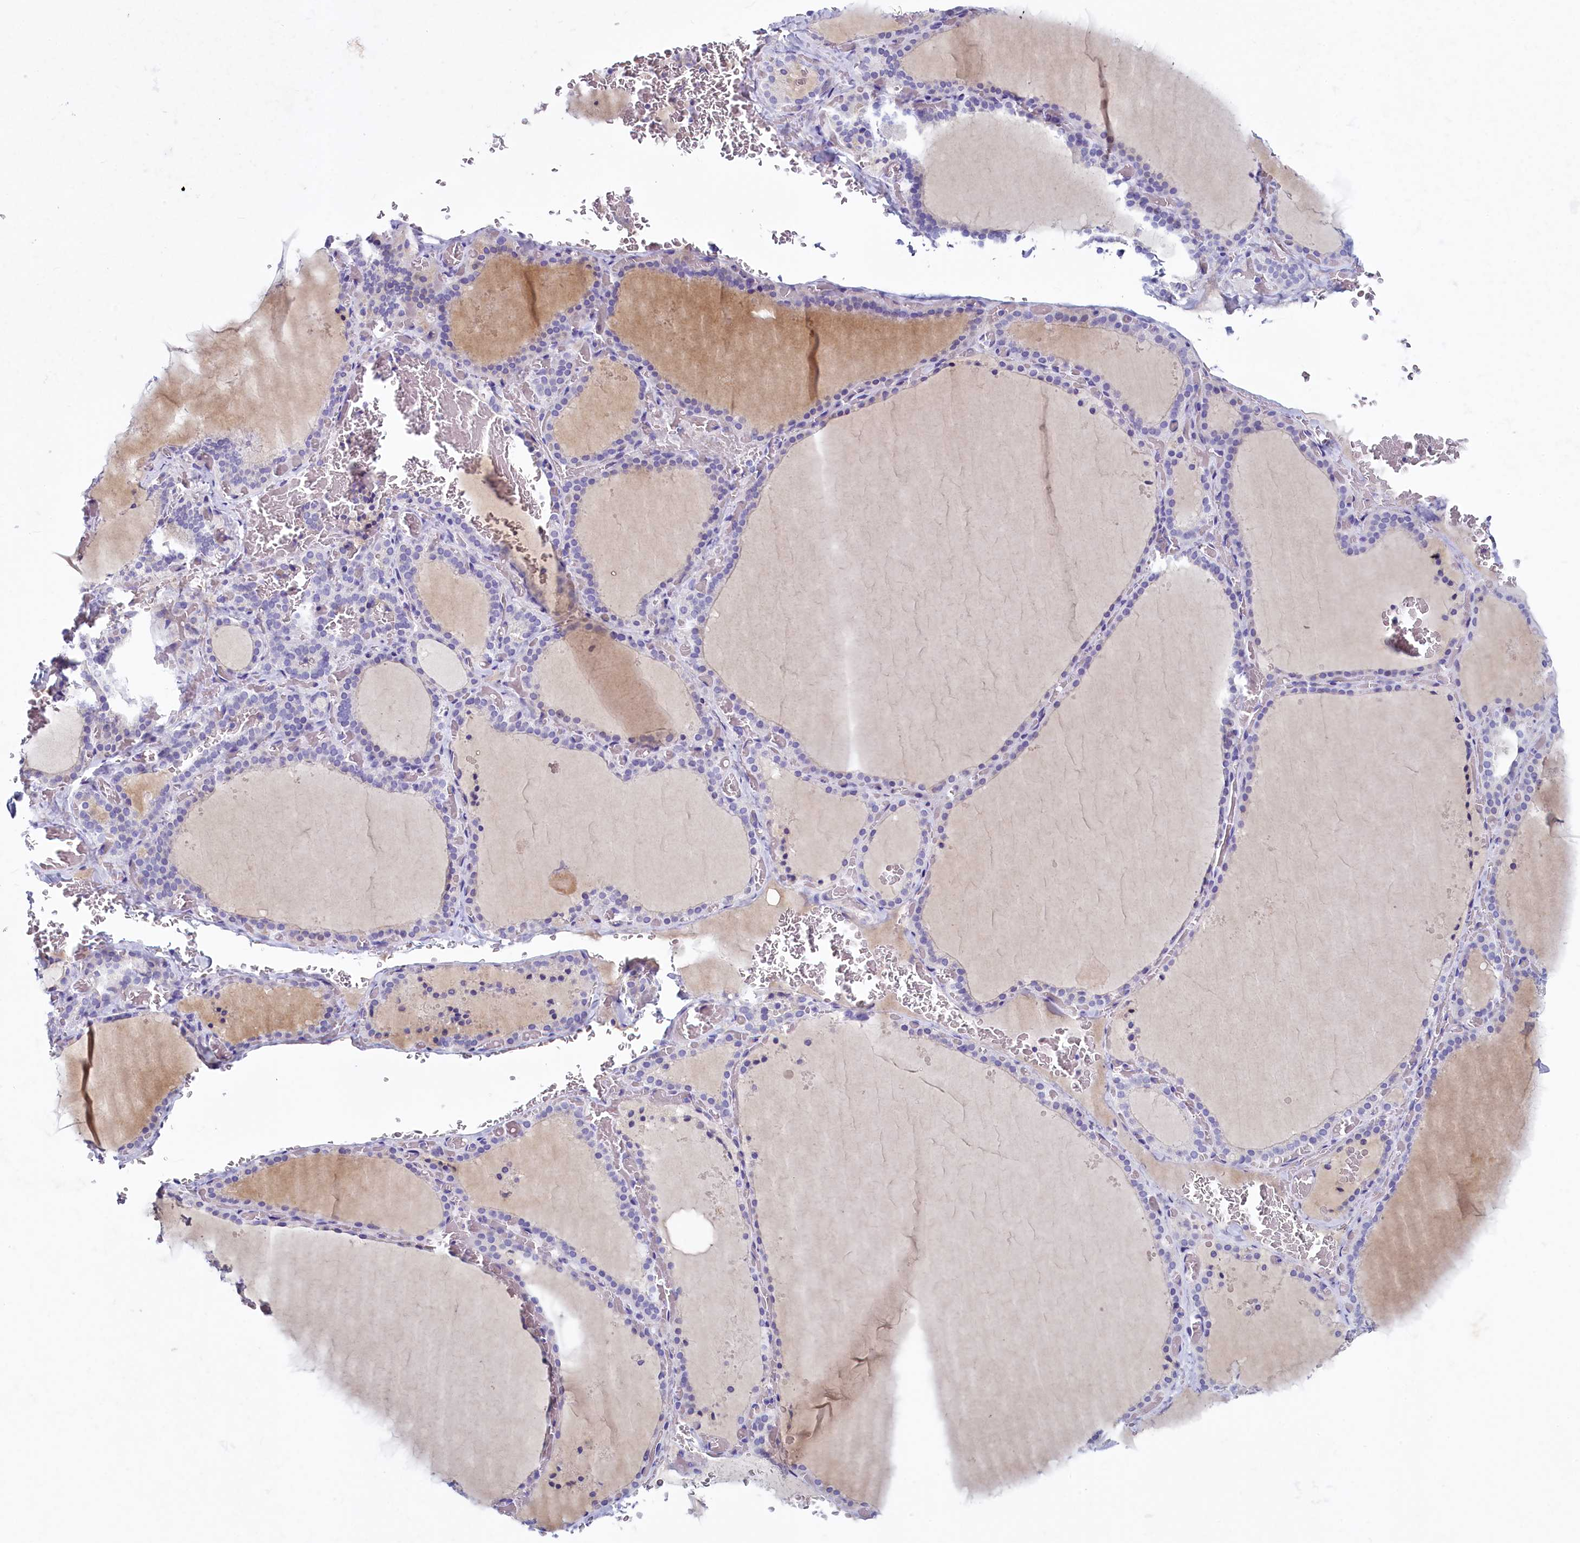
{"staining": {"intensity": "weak", "quantity": "<25%", "location": "cytoplasmic/membranous"}, "tissue": "thyroid gland", "cell_type": "Glandular cells", "image_type": "normal", "snomed": [{"axis": "morphology", "description": "Normal tissue, NOS"}, {"axis": "topography", "description": "Thyroid gland"}], "caption": "DAB immunohistochemical staining of benign thyroid gland reveals no significant staining in glandular cells. Nuclei are stained in blue.", "gene": "INSC", "patient": {"sex": "female", "age": 39}}